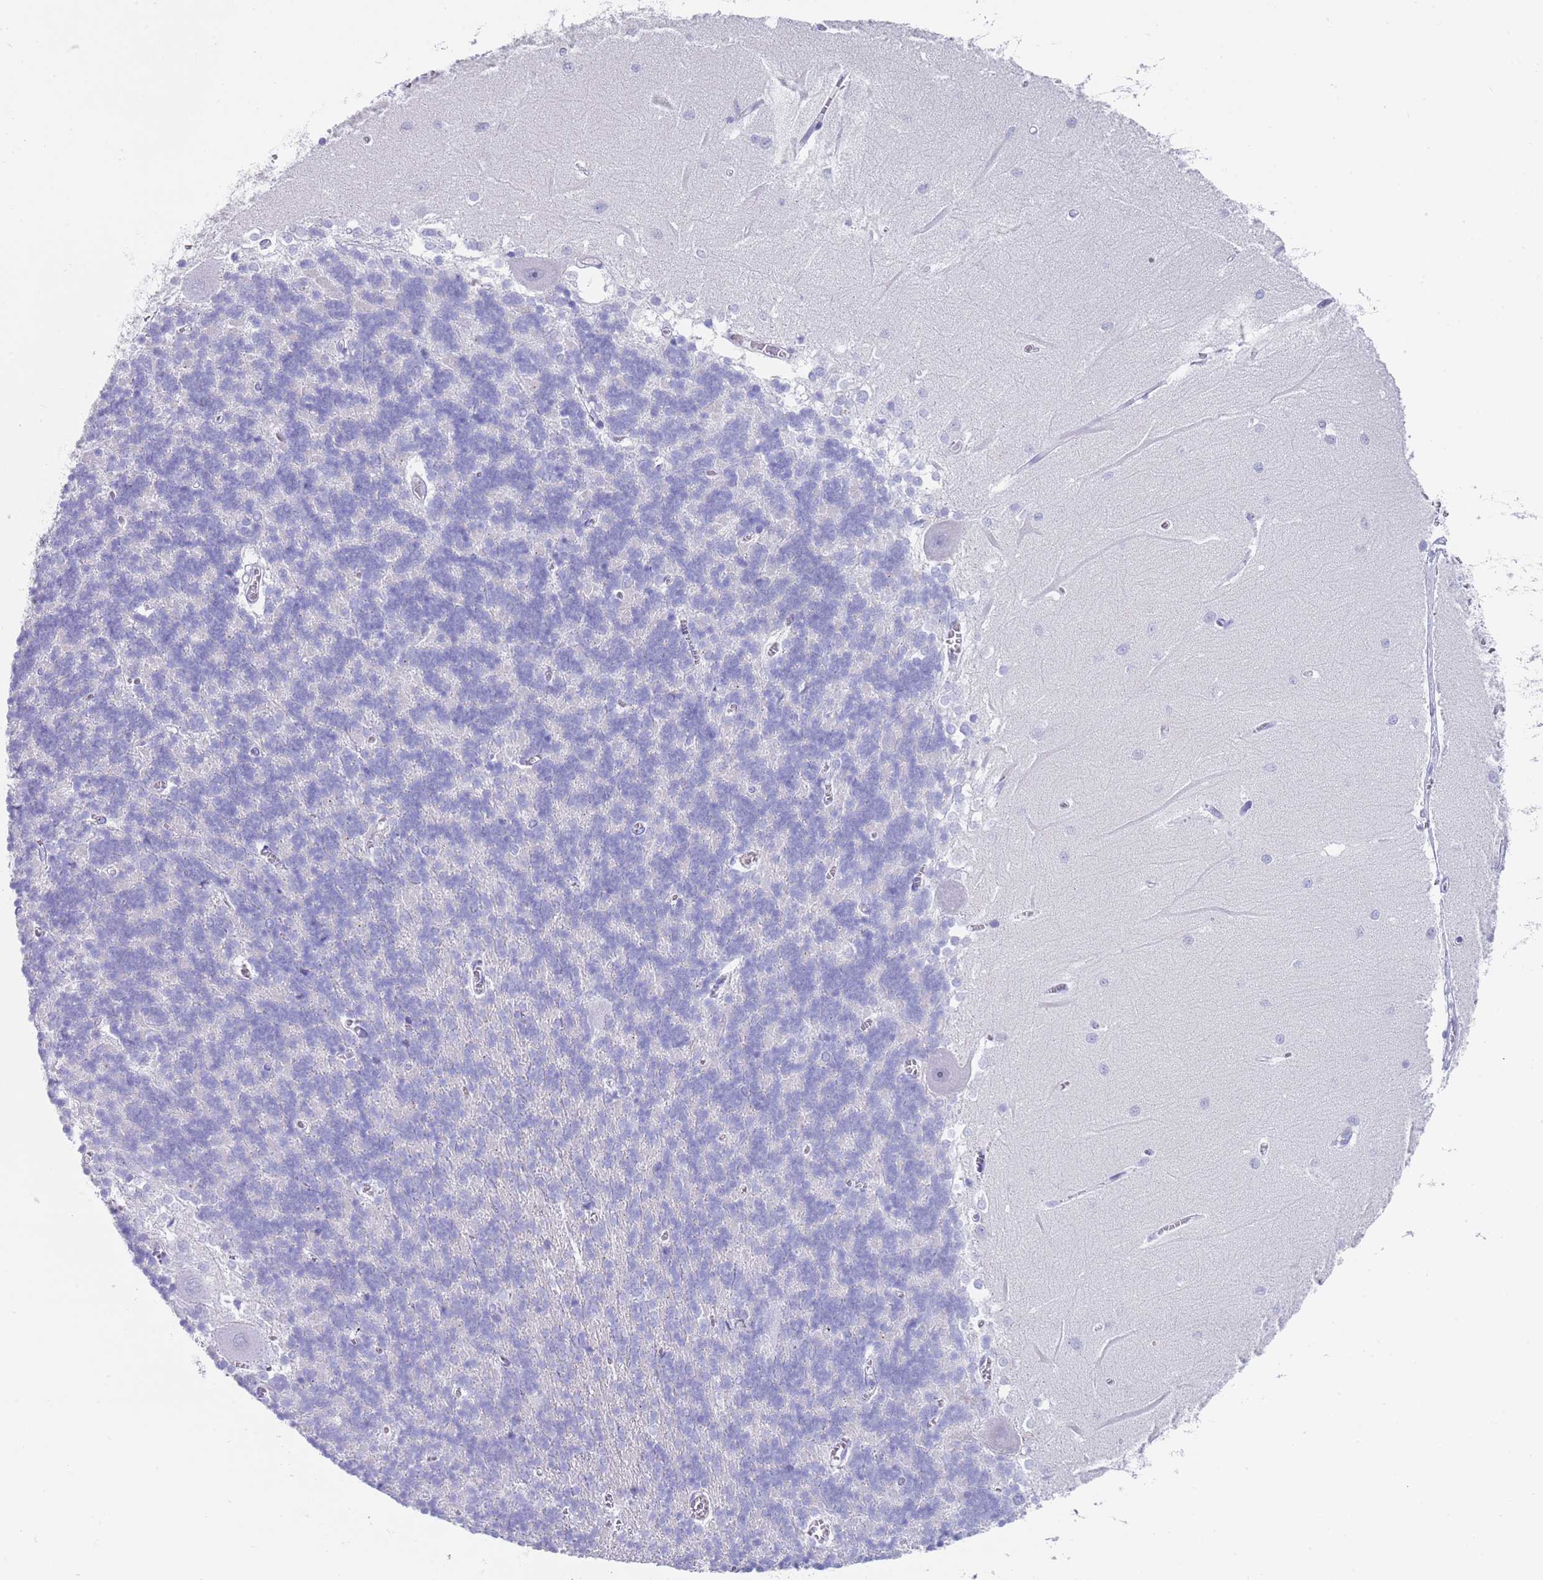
{"staining": {"intensity": "negative", "quantity": "none", "location": "none"}, "tissue": "cerebellum", "cell_type": "Cells in granular layer", "image_type": "normal", "snomed": [{"axis": "morphology", "description": "Normal tissue, NOS"}, {"axis": "topography", "description": "Cerebellum"}], "caption": "Cells in granular layer show no significant protein staining in benign cerebellum. The staining was performed using DAB (3,3'-diaminobenzidine) to visualize the protein expression in brown, while the nuclei were stained in blue with hematoxylin (Magnification: 20x).", "gene": "CPXM2", "patient": {"sex": "male", "age": 37}}